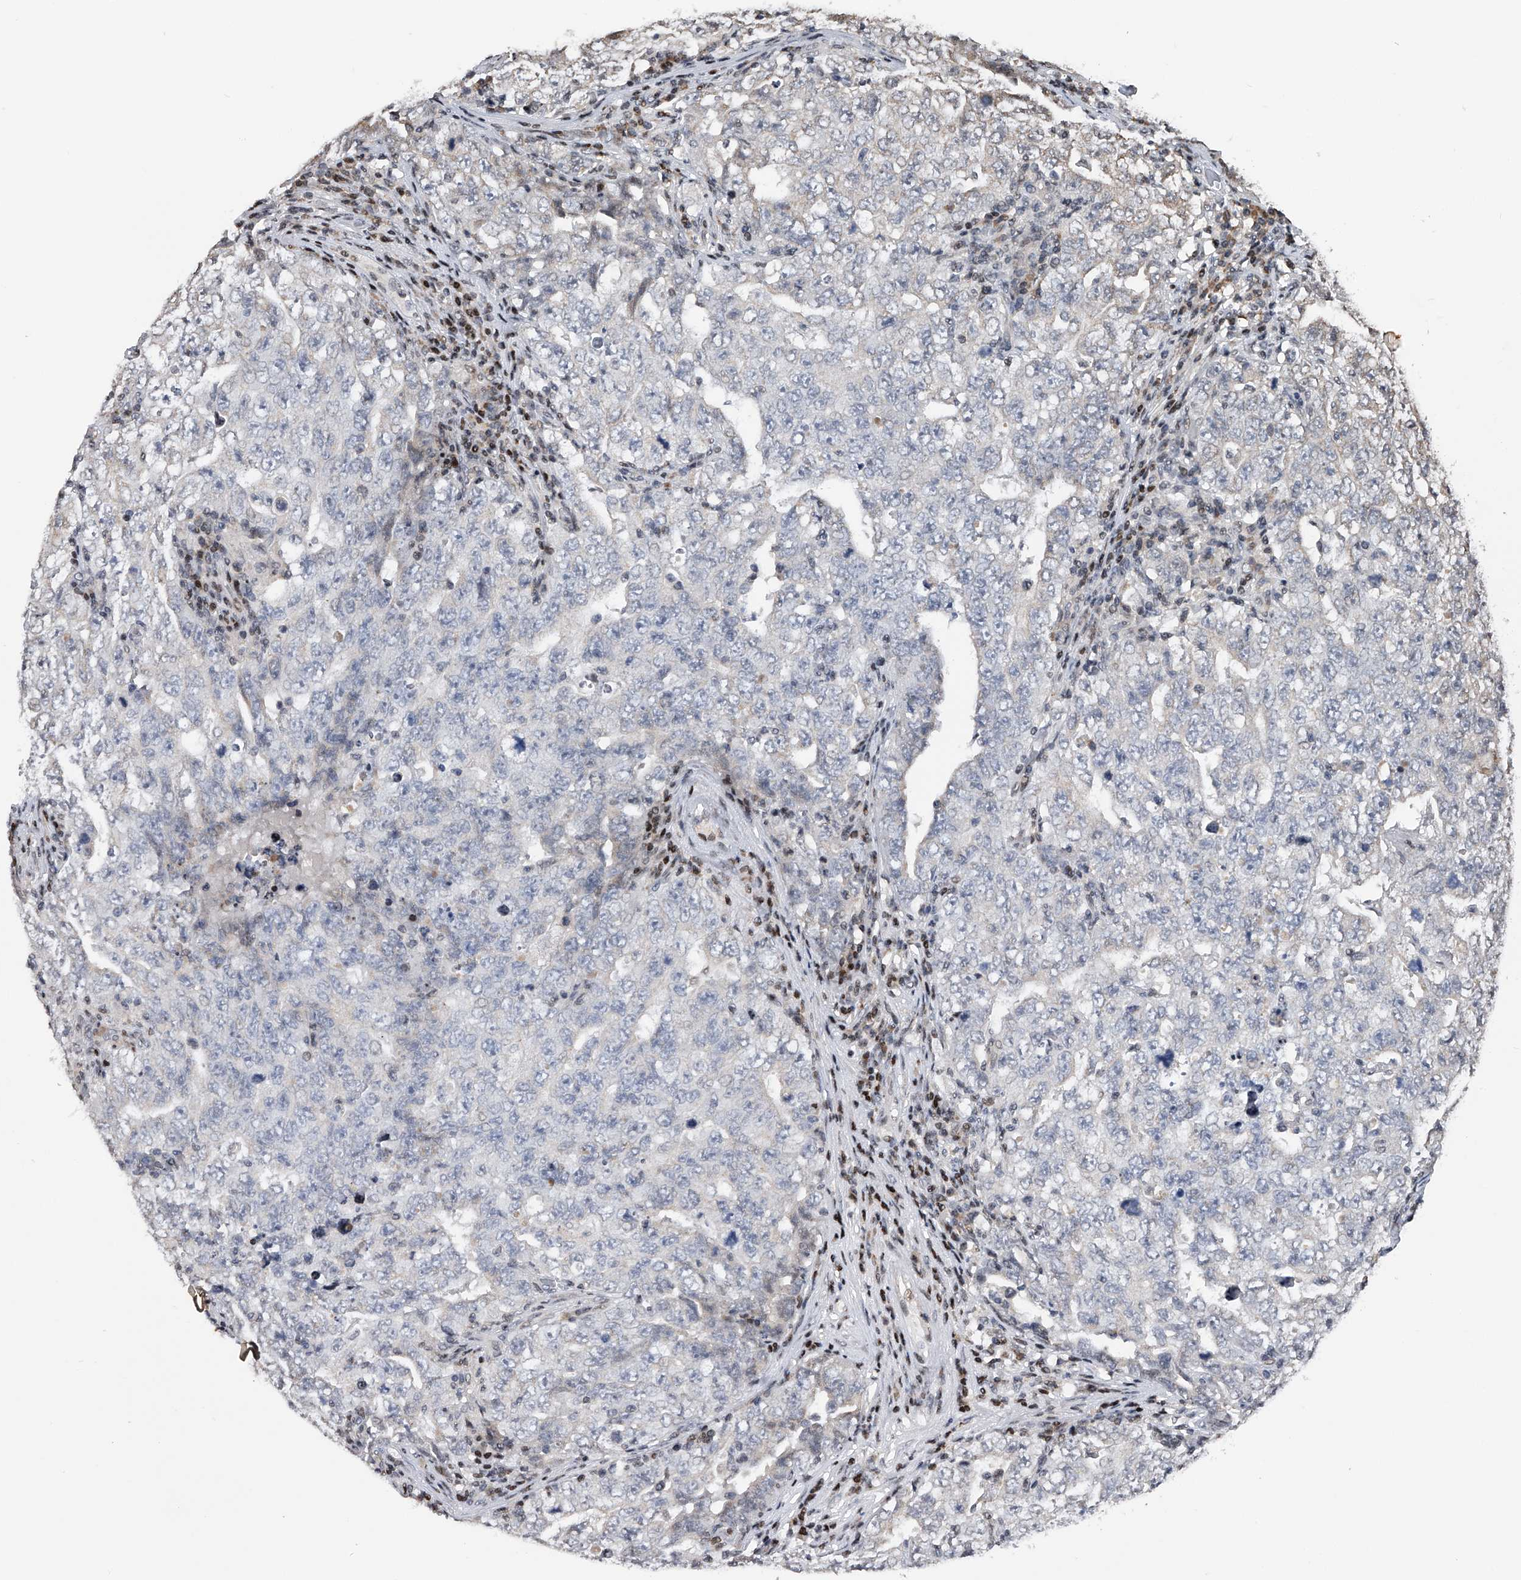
{"staining": {"intensity": "negative", "quantity": "none", "location": "none"}, "tissue": "testis cancer", "cell_type": "Tumor cells", "image_type": "cancer", "snomed": [{"axis": "morphology", "description": "Carcinoma, Embryonal, NOS"}, {"axis": "topography", "description": "Testis"}], "caption": "High power microscopy micrograph of an immunohistochemistry (IHC) image of embryonal carcinoma (testis), revealing no significant expression in tumor cells. Brightfield microscopy of IHC stained with DAB (3,3'-diaminobenzidine) (brown) and hematoxylin (blue), captured at high magnification.", "gene": "RWDD2A", "patient": {"sex": "male", "age": 26}}